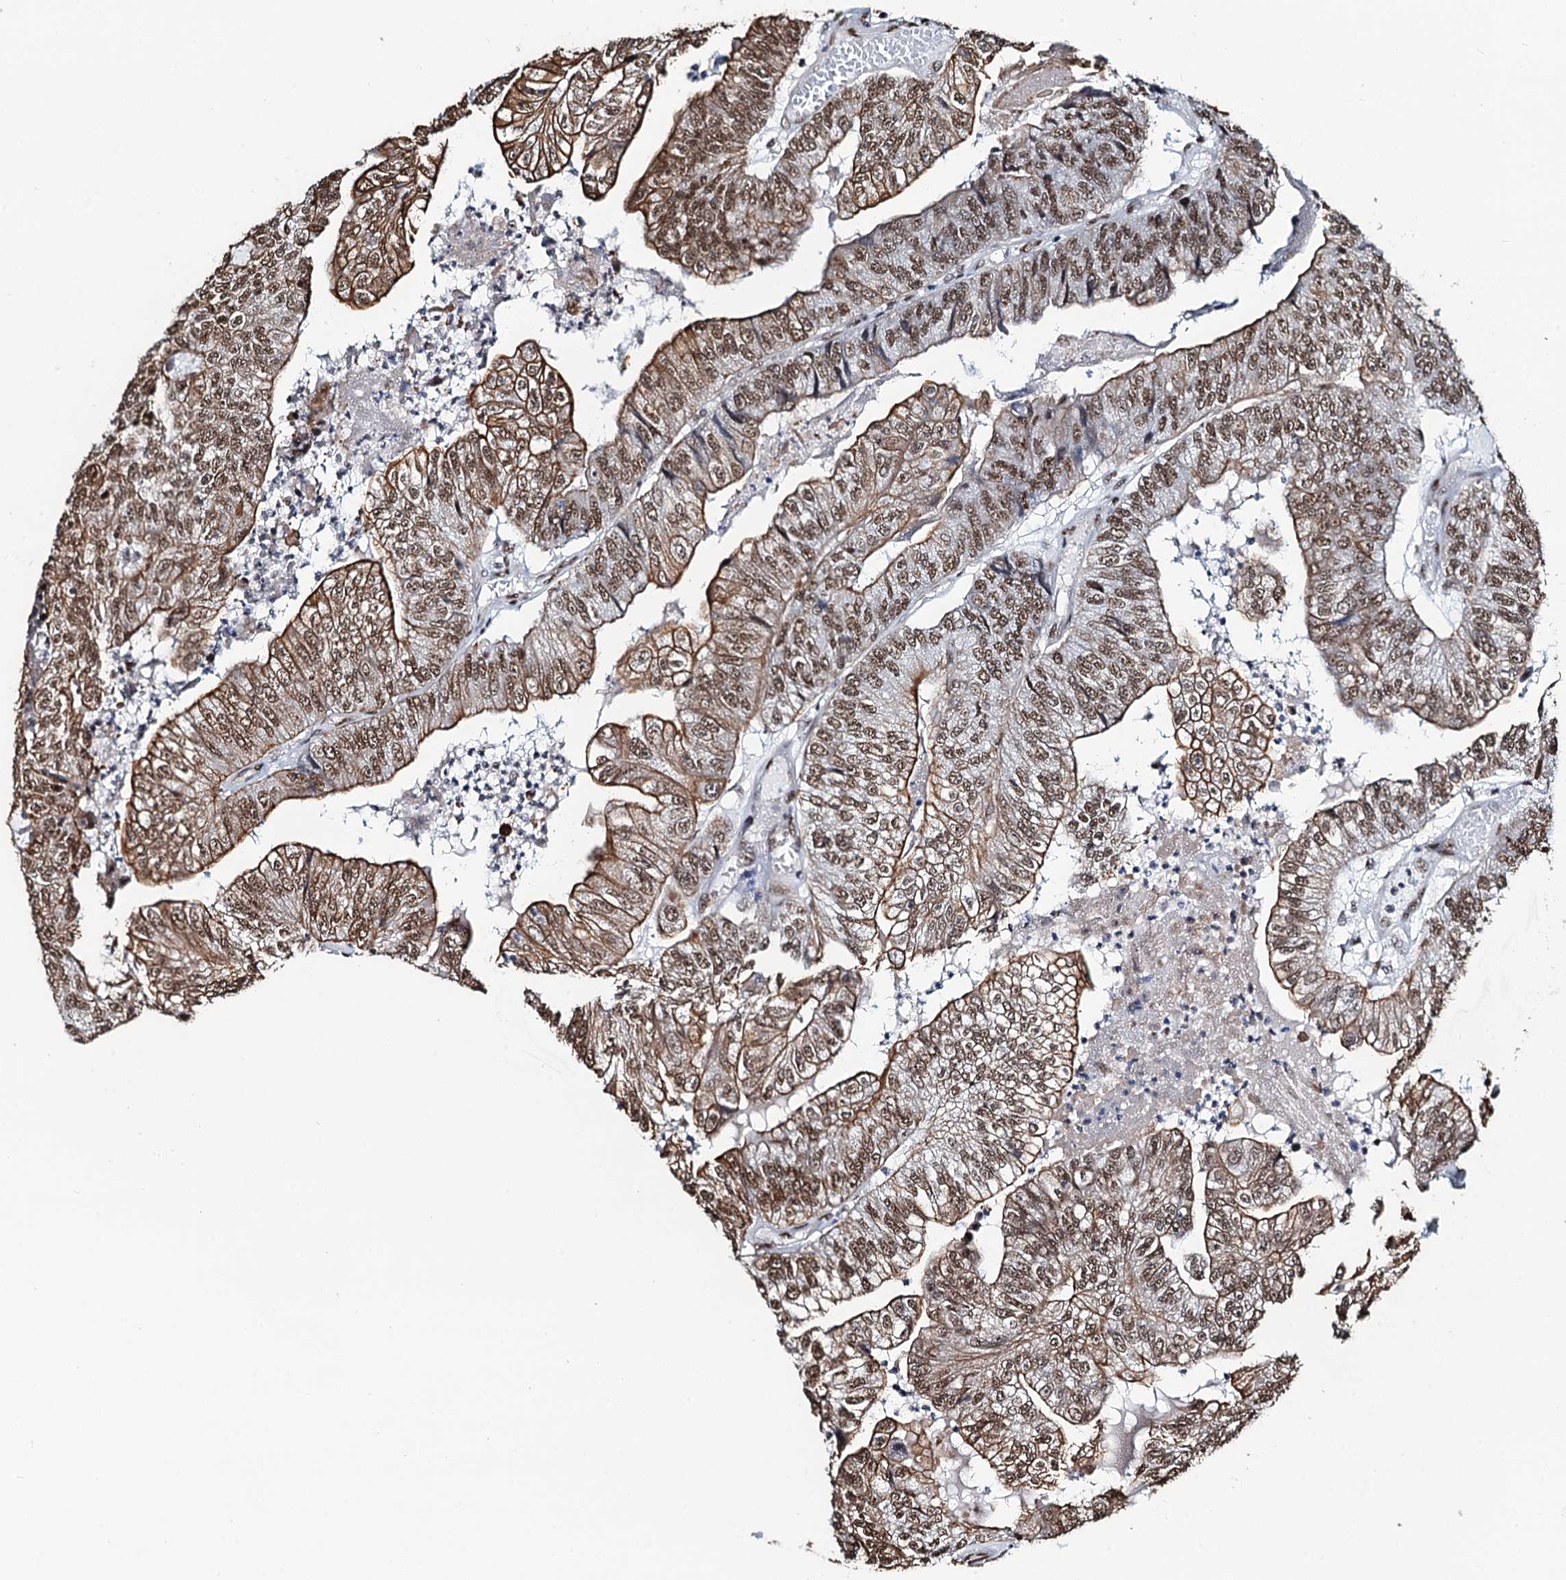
{"staining": {"intensity": "moderate", "quantity": ">75%", "location": "cytoplasmic/membranous,nuclear"}, "tissue": "colorectal cancer", "cell_type": "Tumor cells", "image_type": "cancer", "snomed": [{"axis": "morphology", "description": "Adenocarcinoma, NOS"}, {"axis": "topography", "description": "Colon"}], "caption": "Human colorectal cancer (adenocarcinoma) stained with a protein marker shows moderate staining in tumor cells.", "gene": "ZNF609", "patient": {"sex": "female", "age": 67}}